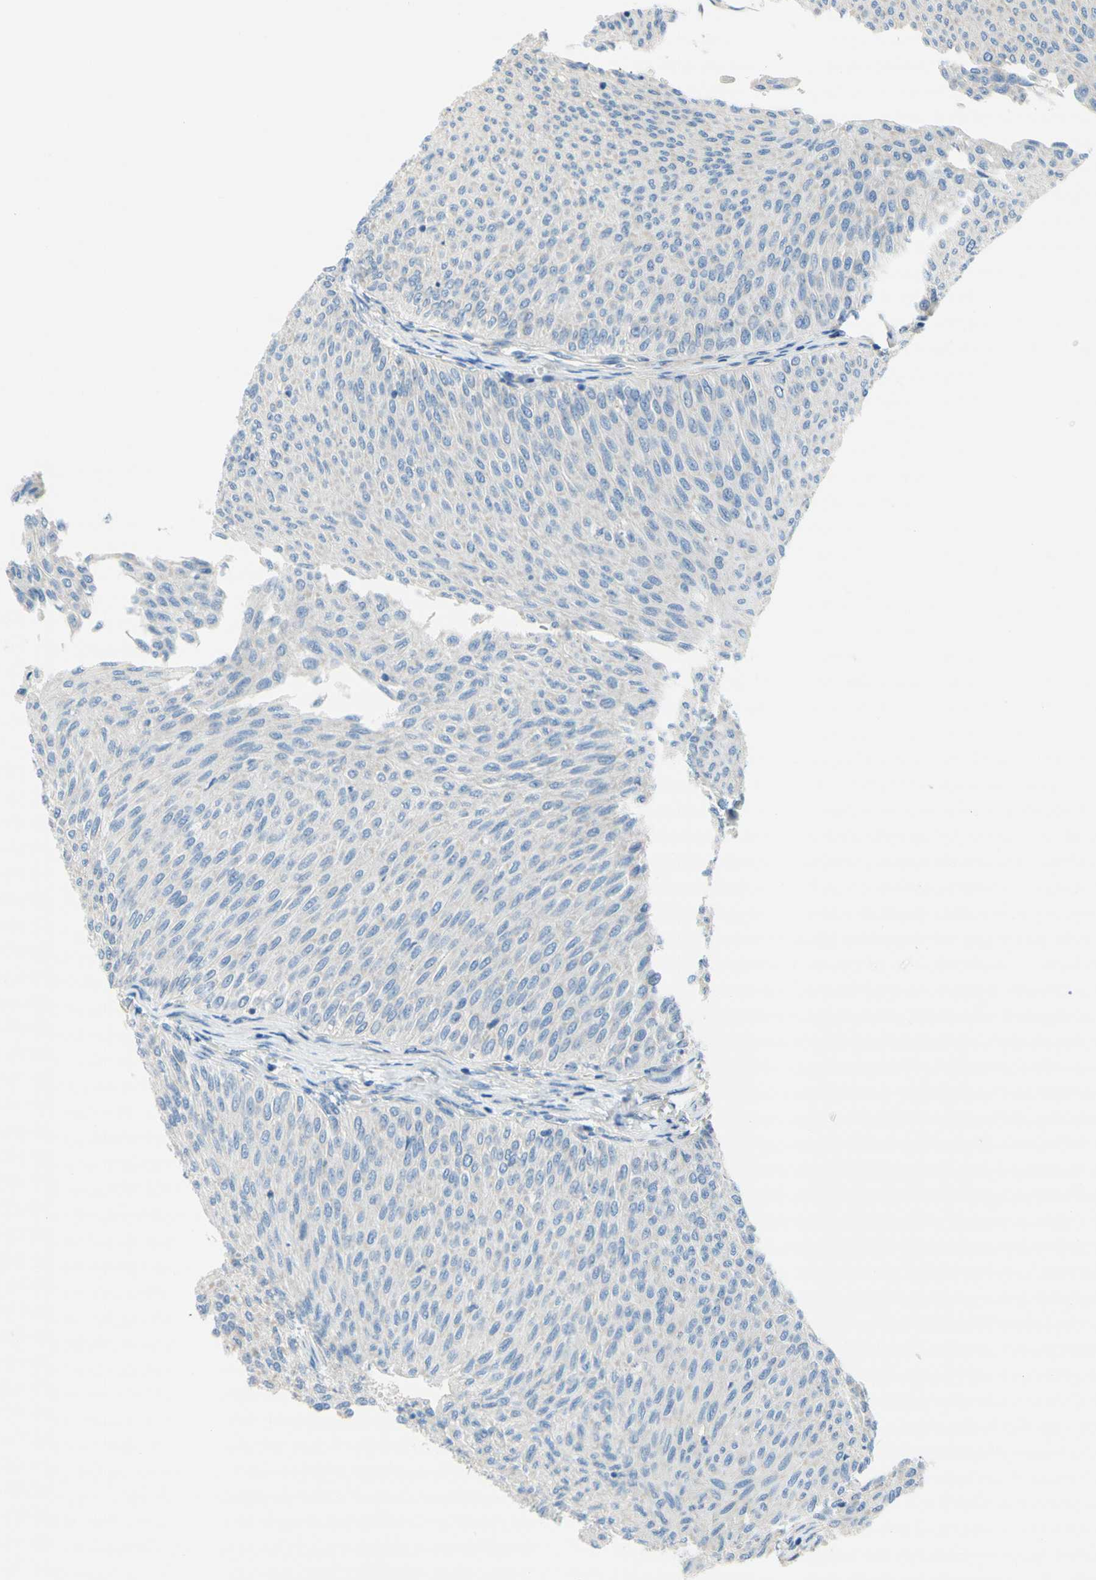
{"staining": {"intensity": "negative", "quantity": "none", "location": "none"}, "tissue": "urothelial cancer", "cell_type": "Tumor cells", "image_type": "cancer", "snomed": [{"axis": "morphology", "description": "Urothelial carcinoma, Low grade"}, {"axis": "topography", "description": "Urinary bladder"}], "caption": "There is no significant positivity in tumor cells of low-grade urothelial carcinoma.", "gene": "F3", "patient": {"sex": "male", "age": 78}}